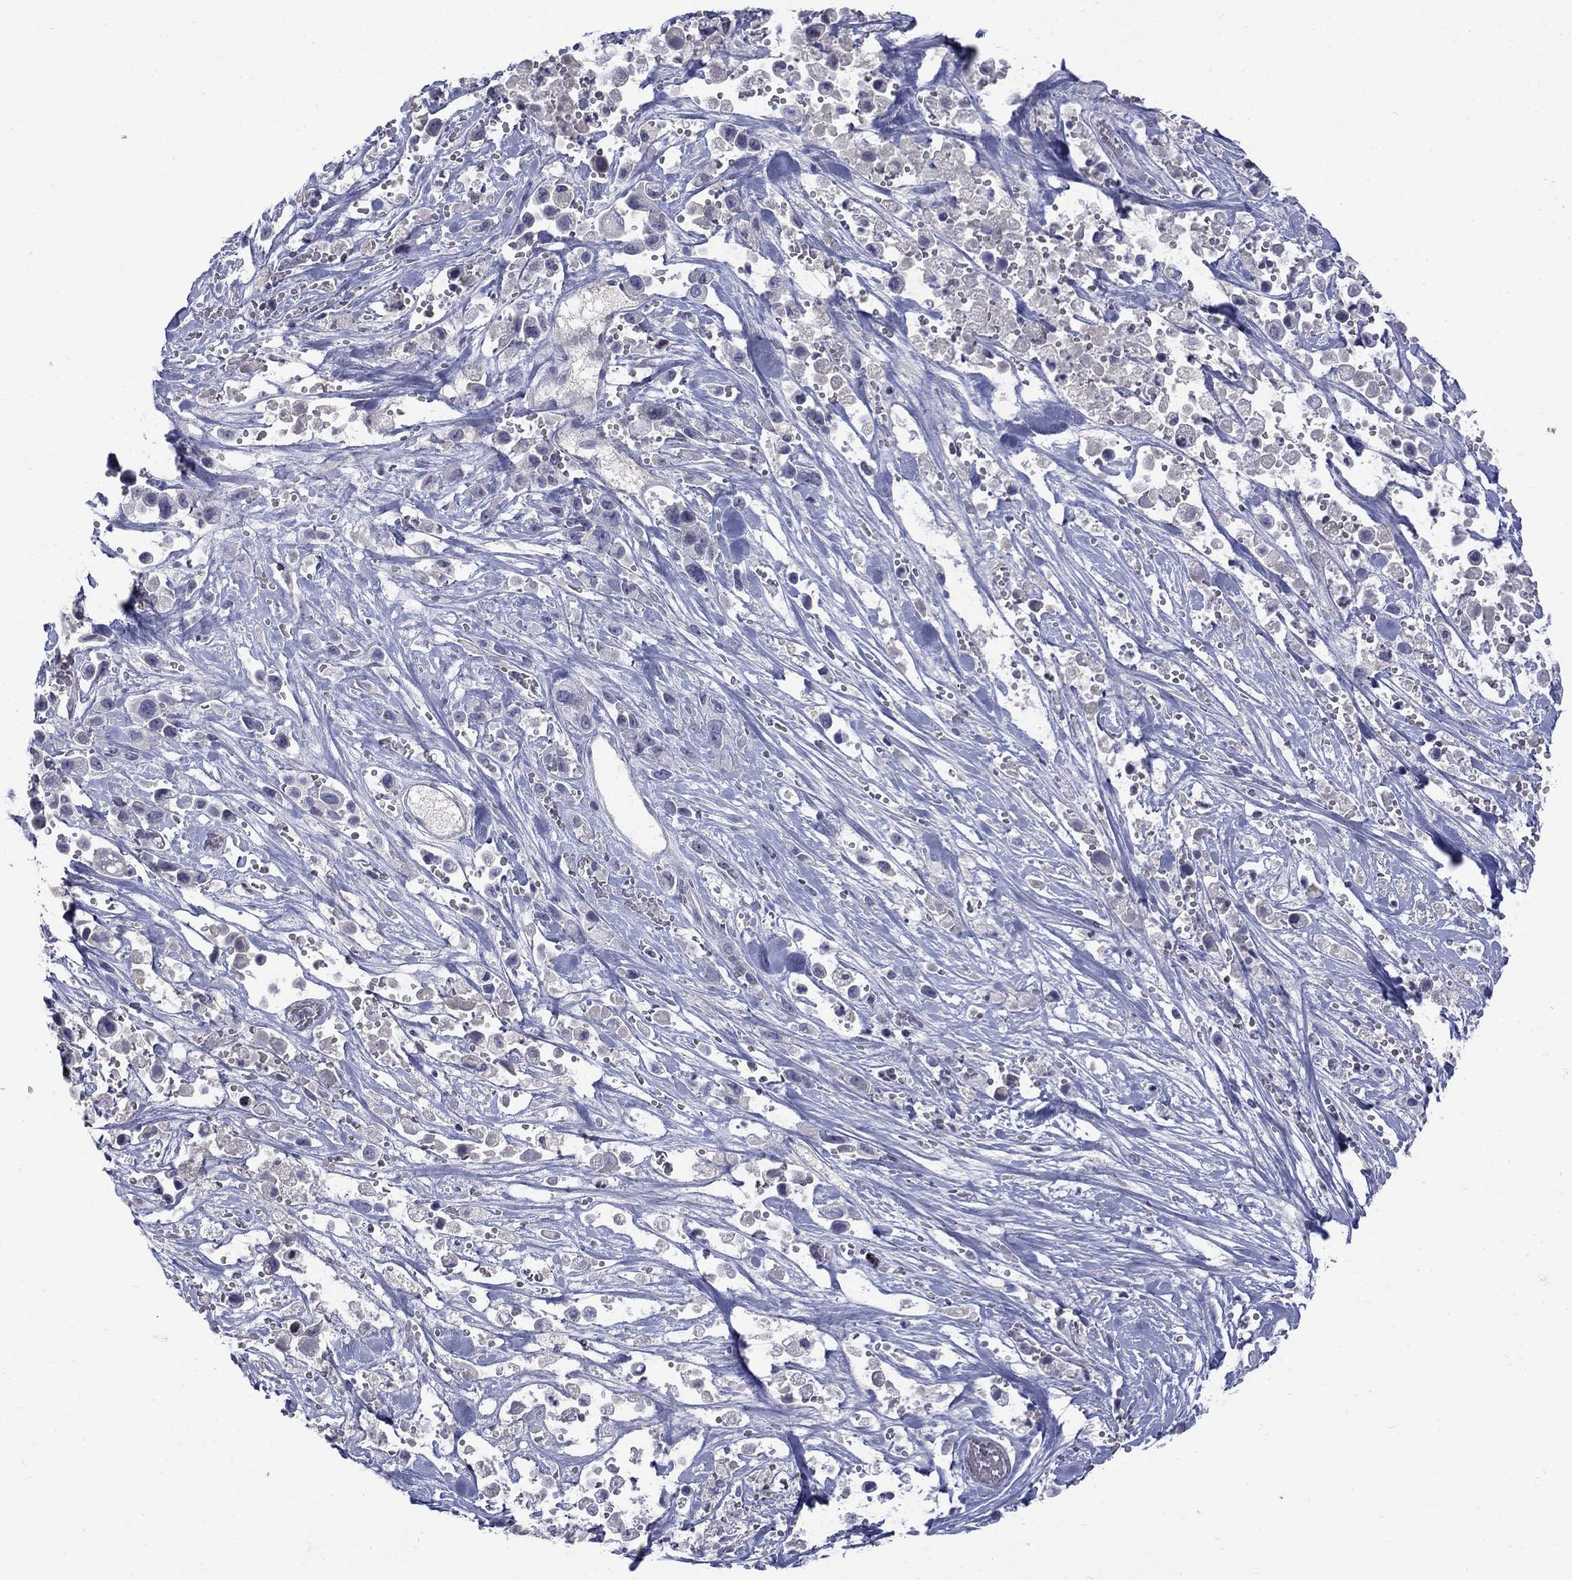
{"staining": {"intensity": "negative", "quantity": "none", "location": "none"}, "tissue": "pancreatic cancer", "cell_type": "Tumor cells", "image_type": "cancer", "snomed": [{"axis": "morphology", "description": "Adenocarcinoma, NOS"}, {"axis": "topography", "description": "Pancreas"}], "caption": "This is an immunohistochemistry micrograph of pancreatic cancer (adenocarcinoma). There is no staining in tumor cells.", "gene": "CTNND2", "patient": {"sex": "male", "age": 44}}